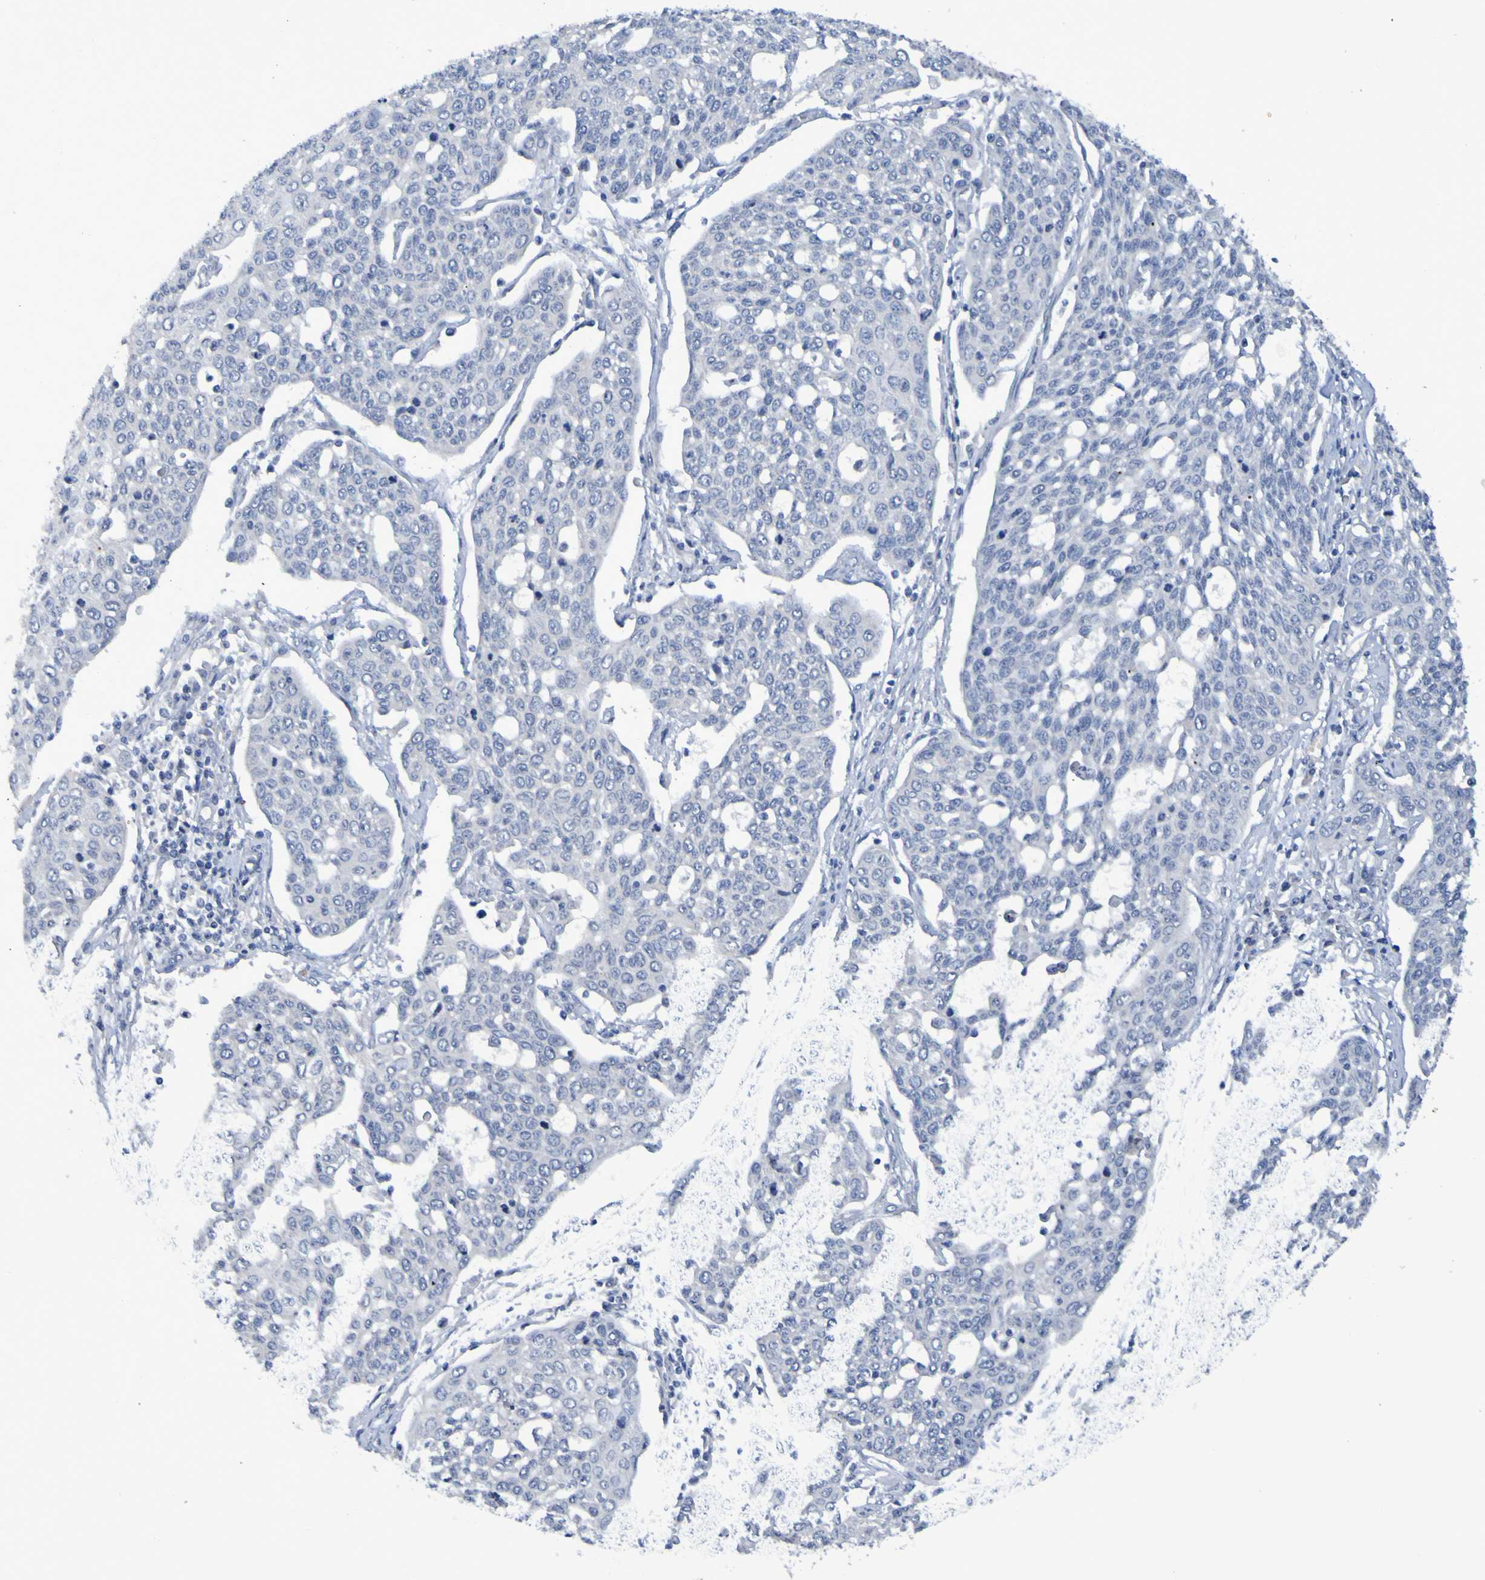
{"staining": {"intensity": "negative", "quantity": "none", "location": "none"}, "tissue": "cervical cancer", "cell_type": "Tumor cells", "image_type": "cancer", "snomed": [{"axis": "morphology", "description": "Squamous cell carcinoma, NOS"}, {"axis": "topography", "description": "Cervix"}], "caption": "Micrograph shows no significant protein expression in tumor cells of squamous cell carcinoma (cervical).", "gene": "VMA21", "patient": {"sex": "female", "age": 34}}